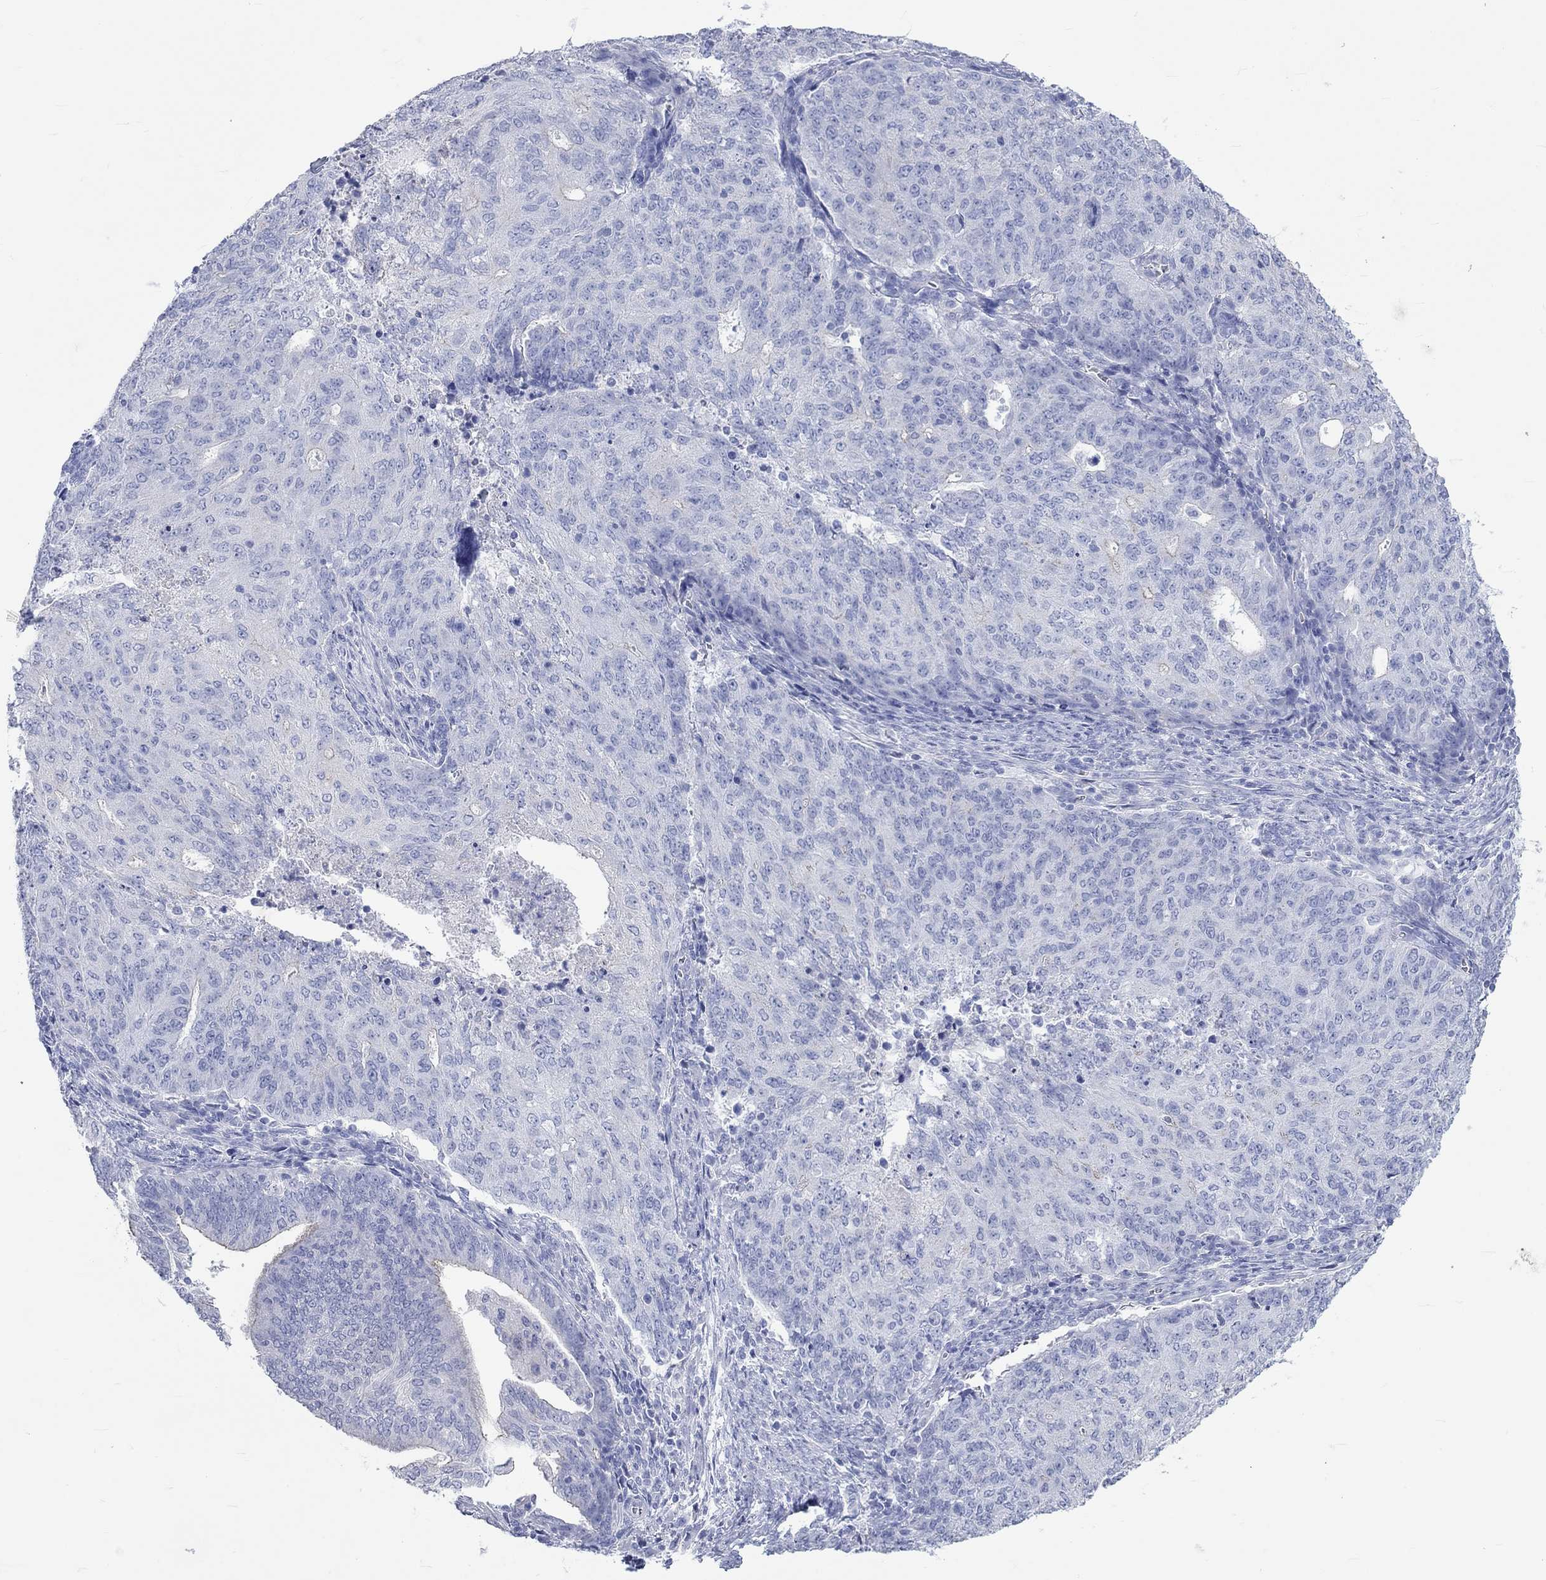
{"staining": {"intensity": "negative", "quantity": "none", "location": "none"}, "tissue": "endometrial cancer", "cell_type": "Tumor cells", "image_type": "cancer", "snomed": [{"axis": "morphology", "description": "Adenocarcinoma, NOS"}, {"axis": "topography", "description": "Endometrium"}], "caption": "Immunohistochemistry image of neoplastic tissue: human adenocarcinoma (endometrial) stained with DAB (3,3'-diaminobenzidine) shows no significant protein staining in tumor cells.", "gene": "SPATA9", "patient": {"sex": "female", "age": 82}}